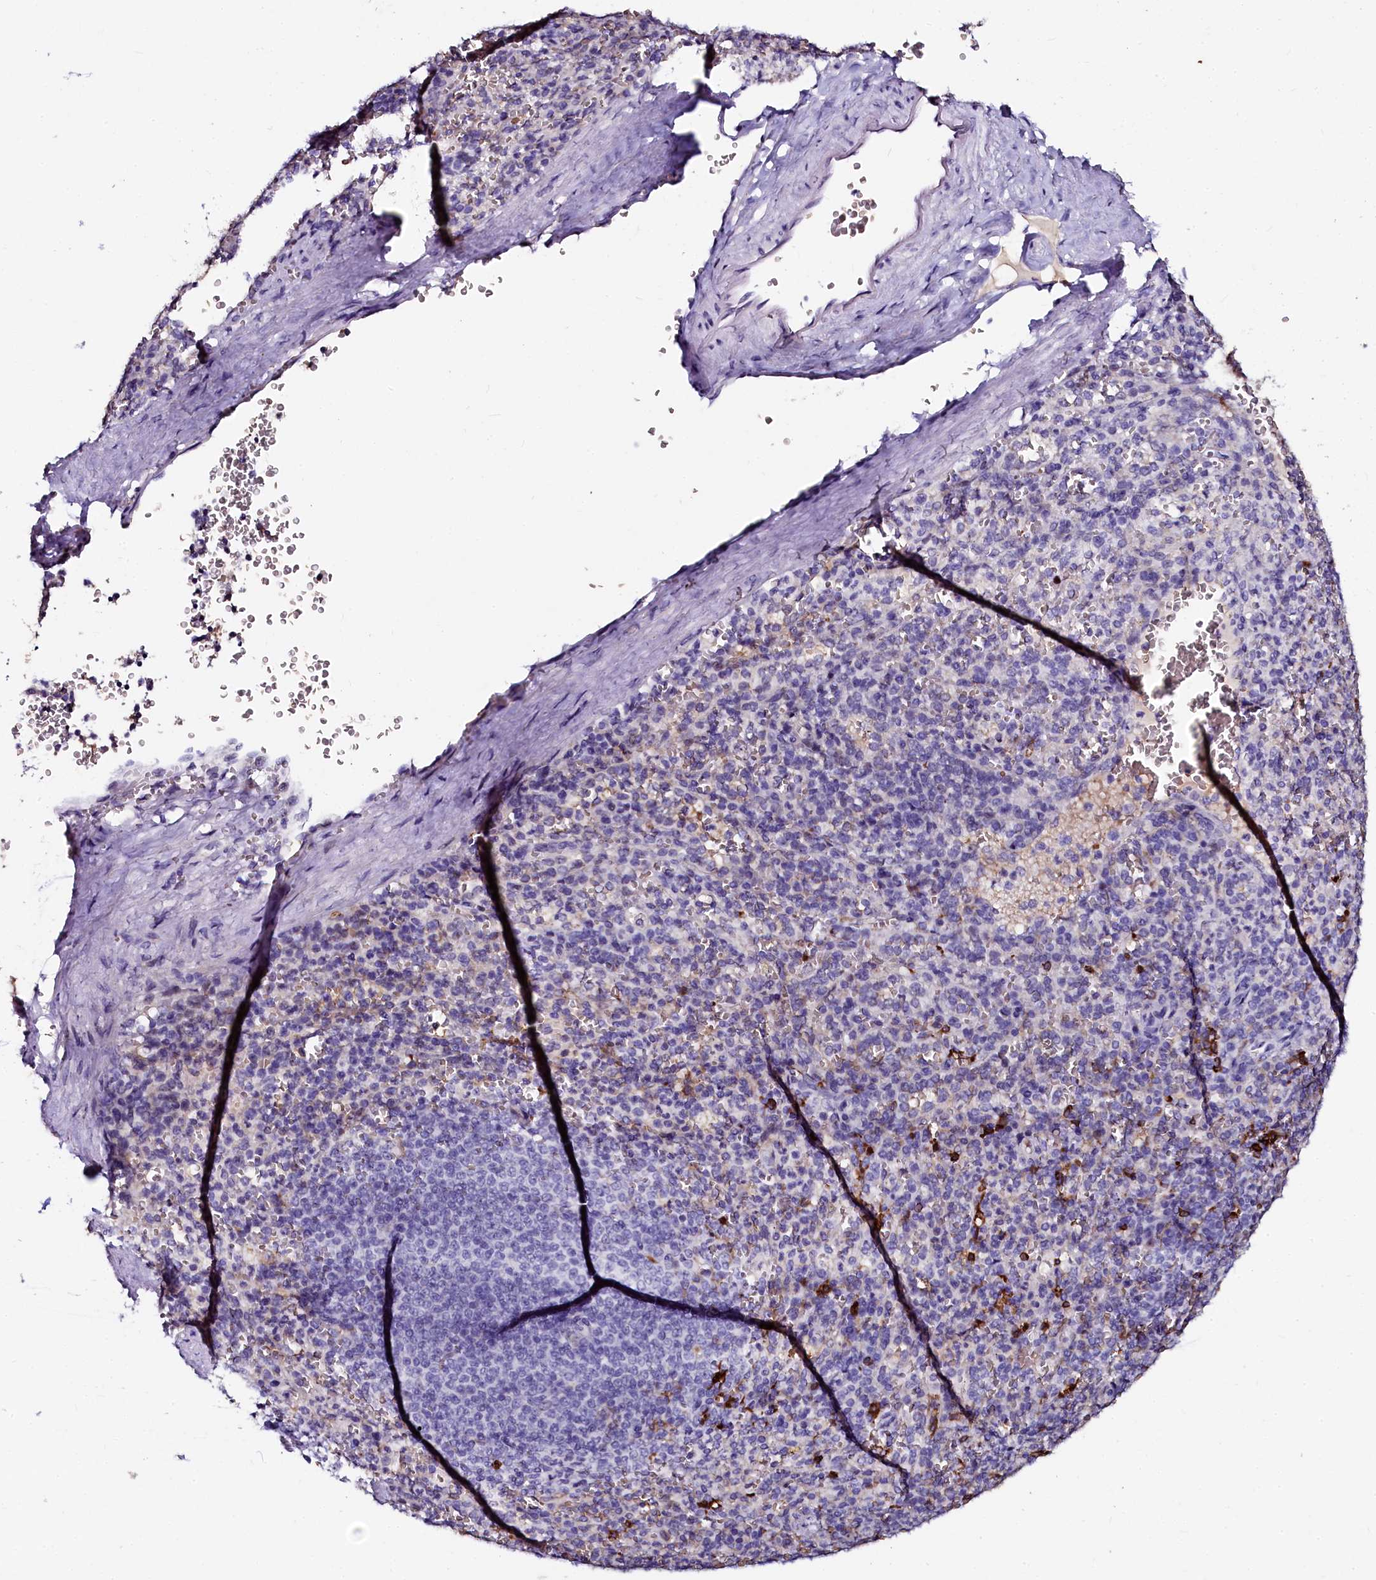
{"staining": {"intensity": "strong", "quantity": "25%-75%", "location": "cytoplasmic/membranous"}, "tissue": "spleen", "cell_type": "Cells in red pulp", "image_type": "normal", "snomed": [{"axis": "morphology", "description": "Normal tissue, NOS"}, {"axis": "topography", "description": "Spleen"}], "caption": "Spleen stained for a protein (brown) exhibits strong cytoplasmic/membranous positive expression in about 25%-75% of cells in red pulp.", "gene": "CTDSPL2", "patient": {"sex": "female", "age": 21}}